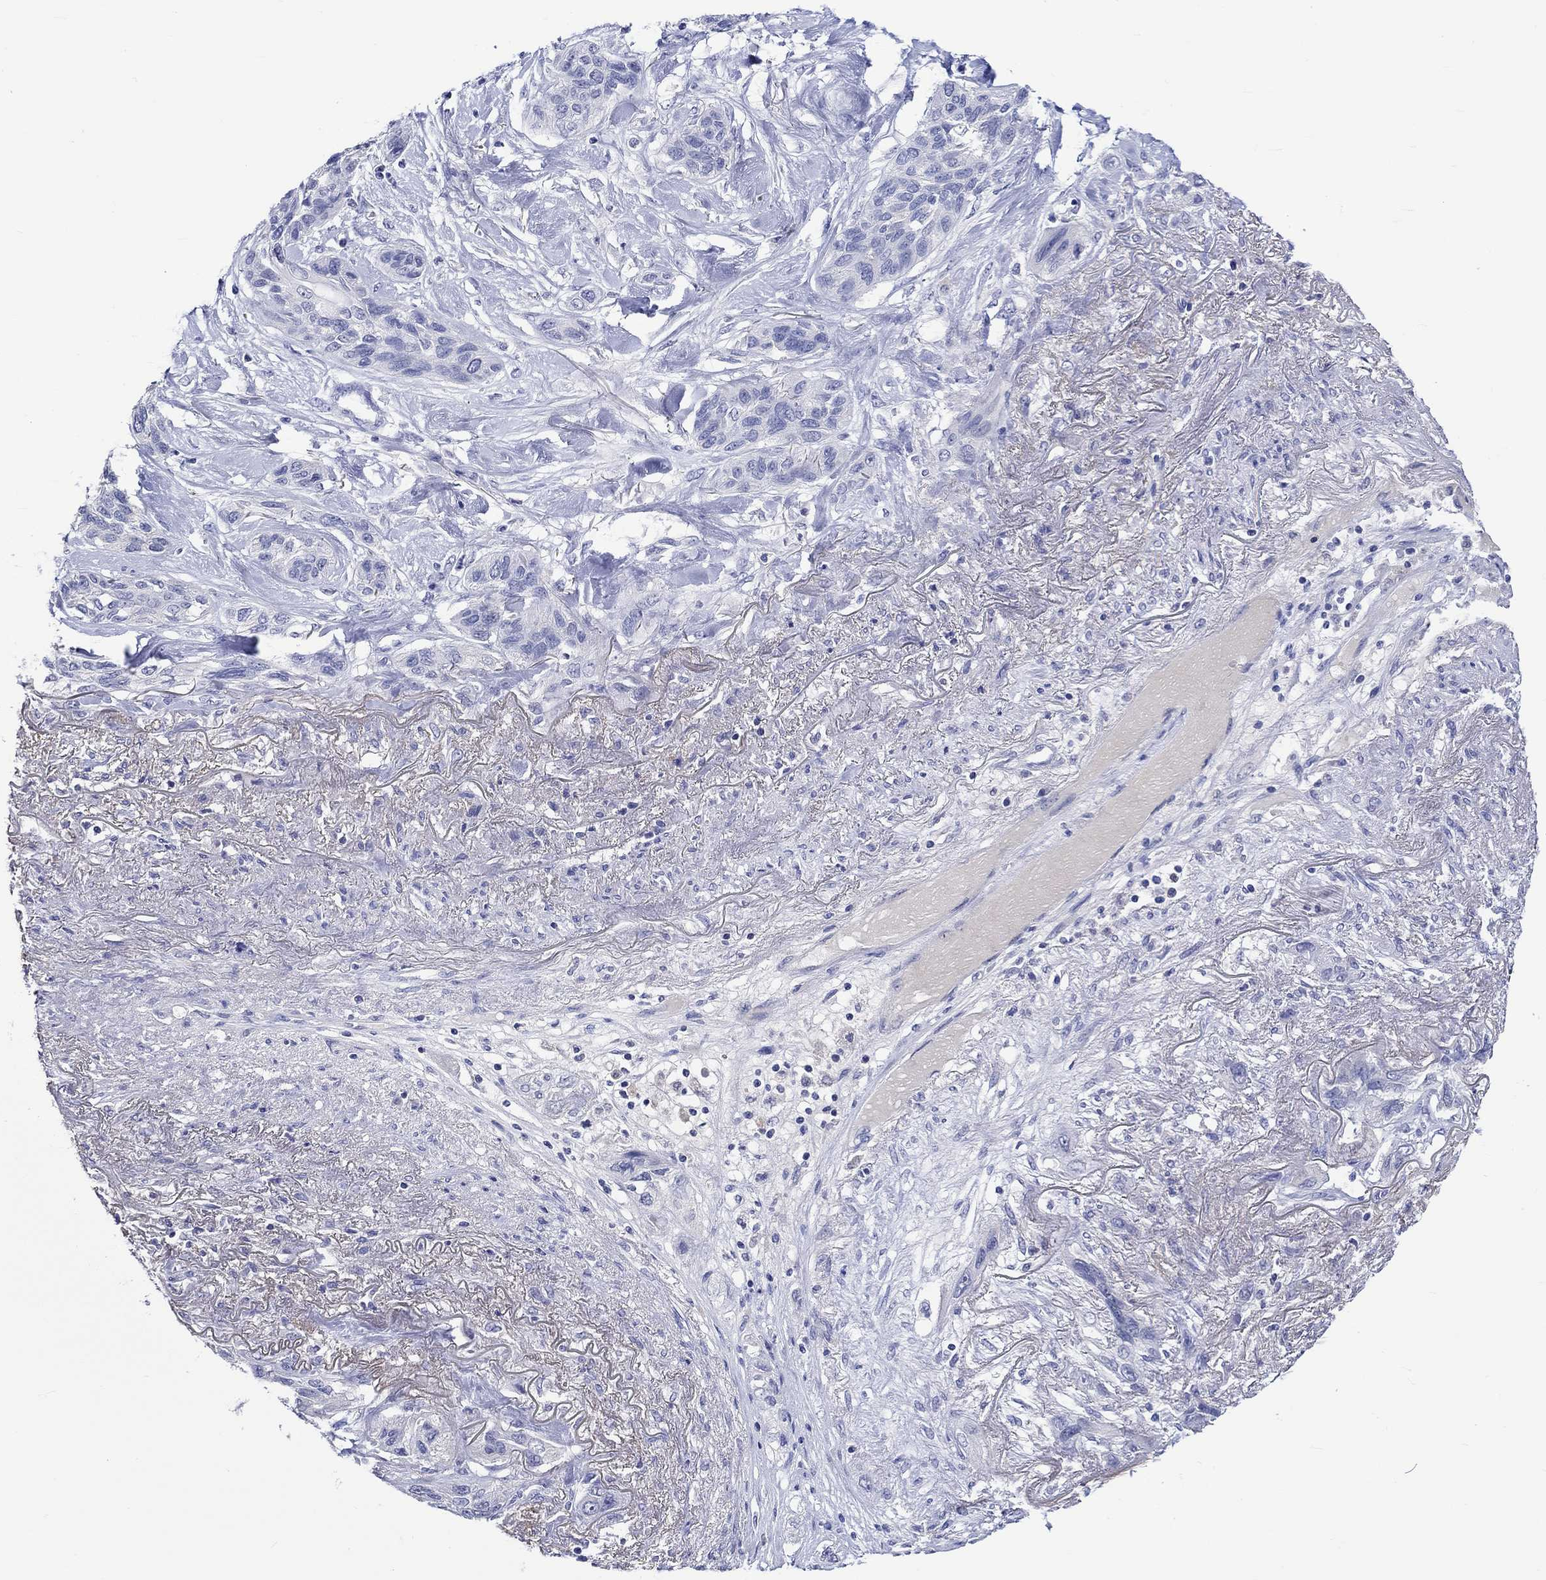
{"staining": {"intensity": "negative", "quantity": "none", "location": "none"}, "tissue": "lung cancer", "cell_type": "Tumor cells", "image_type": "cancer", "snomed": [{"axis": "morphology", "description": "Squamous cell carcinoma, NOS"}, {"axis": "topography", "description": "Lung"}], "caption": "High magnification brightfield microscopy of lung cancer (squamous cell carcinoma) stained with DAB (3,3'-diaminobenzidine) (brown) and counterstained with hematoxylin (blue): tumor cells show no significant expression.", "gene": "KLHL35", "patient": {"sex": "female", "age": 70}}